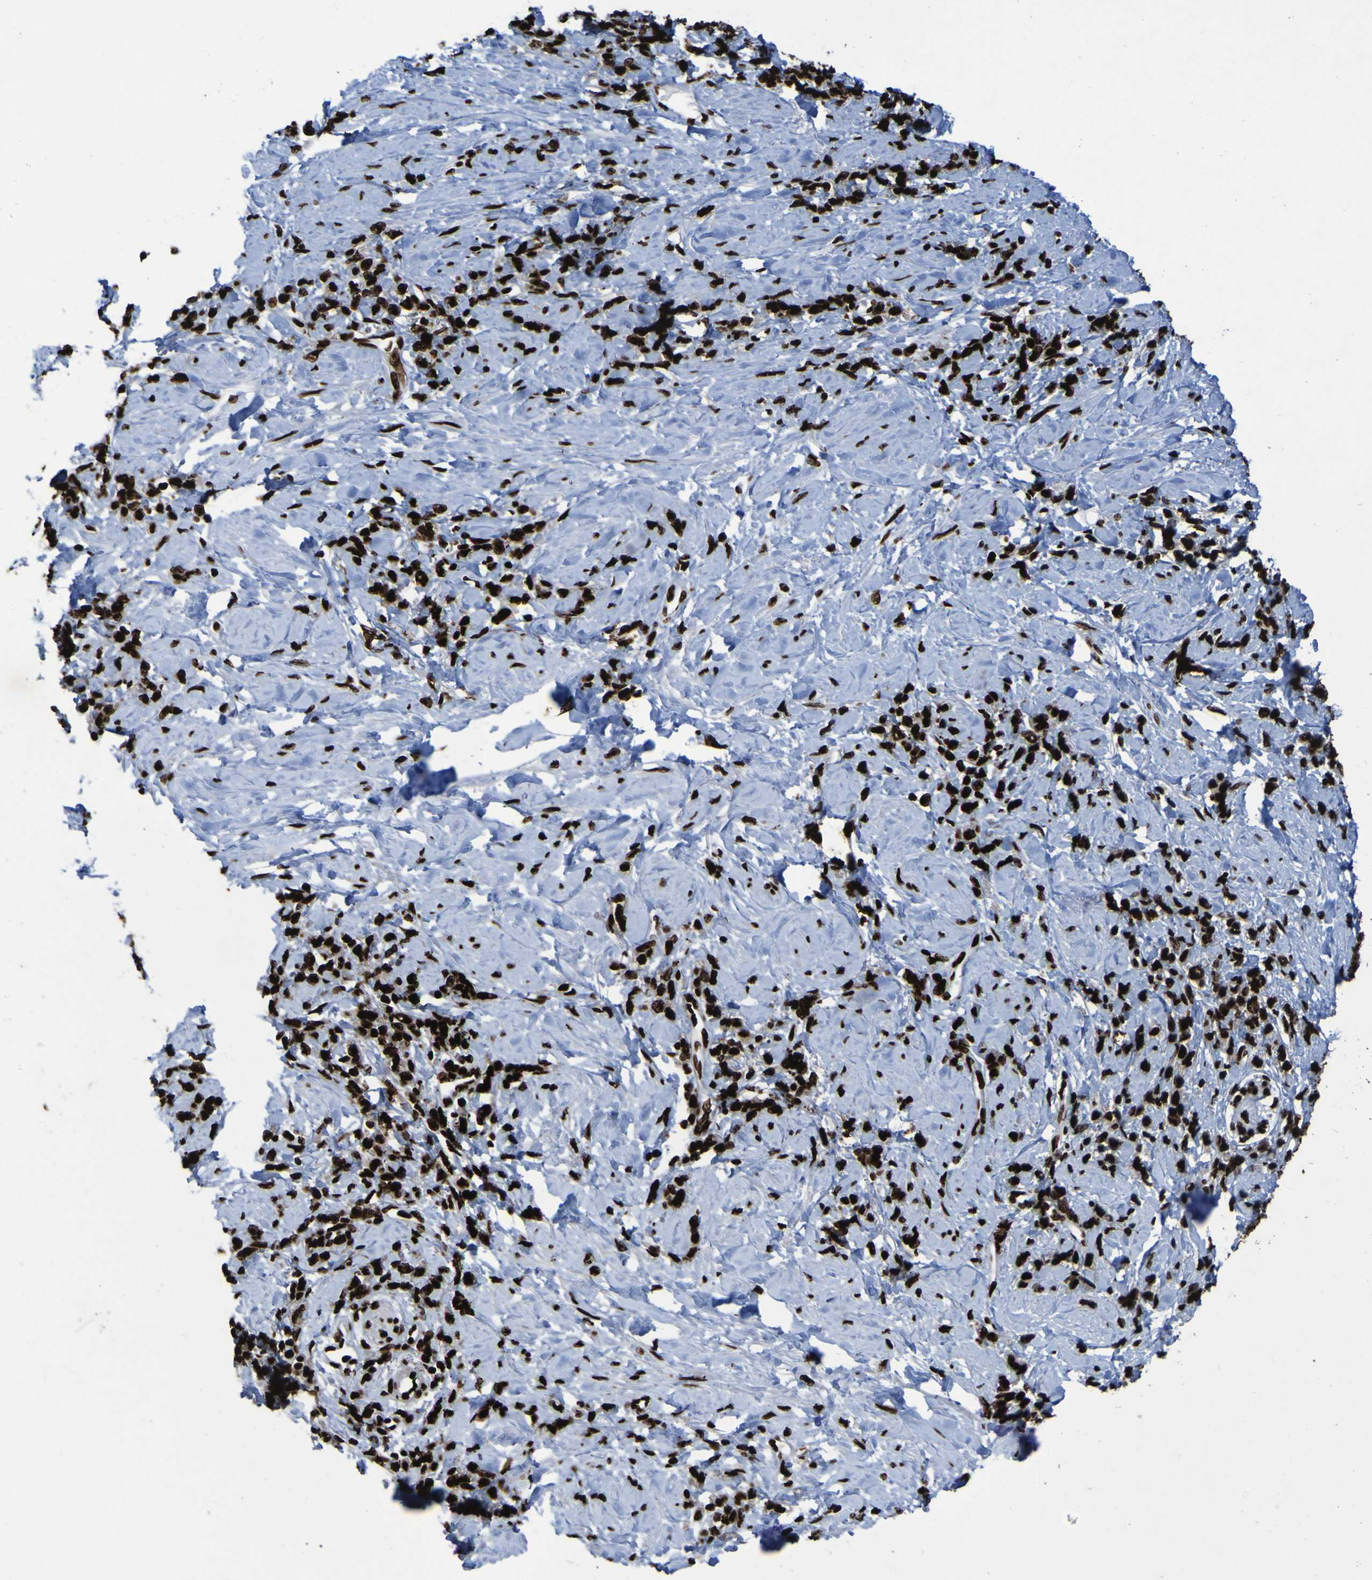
{"staining": {"intensity": "strong", "quantity": ">75%", "location": "nuclear"}, "tissue": "stomach cancer", "cell_type": "Tumor cells", "image_type": "cancer", "snomed": [{"axis": "morphology", "description": "Adenocarcinoma, NOS"}, {"axis": "topography", "description": "Stomach"}], "caption": "Immunohistochemistry (DAB) staining of human stomach cancer exhibits strong nuclear protein staining in approximately >75% of tumor cells.", "gene": "NPM1", "patient": {"sex": "male", "age": 82}}